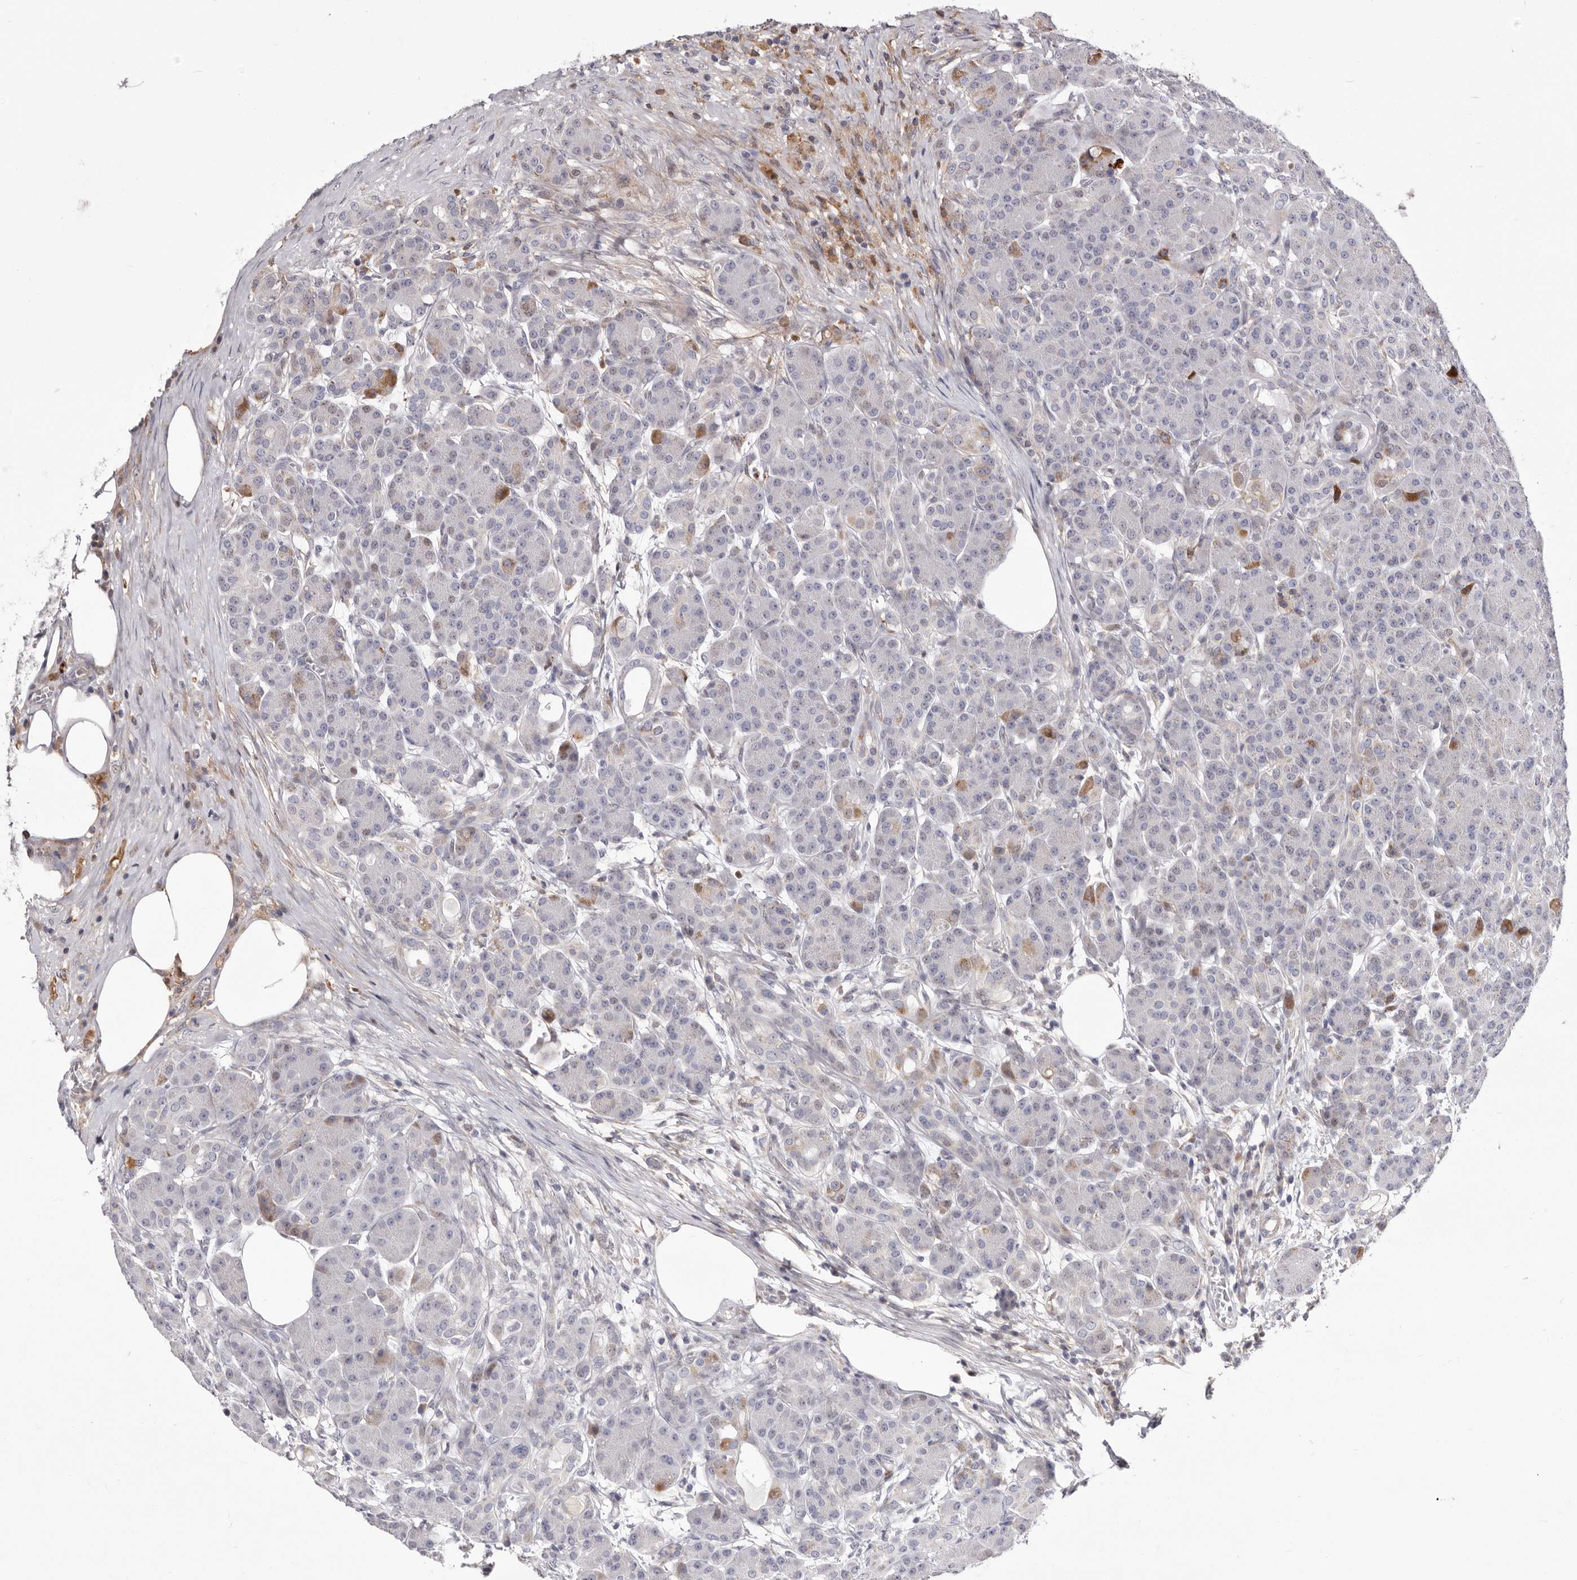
{"staining": {"intensity": "moderate", "quantity": "<25%", "location": "cytoplasmic/membranous"}, "tissue": "pancreas", "cell_type": "Exocrine glandular cells", "image_type": "normal", "snomed": [{"axis": "morphology", "description": "Normal tissue, NOS"}, {"axis": "topography", "description": "Pancreas"}], "caption": "About <25% of exocrine glandular cells in normal pancreas demonstrate moderate cytoplasmic/membranous protein staining as visualized by brown immunohistochemical staining.", "gene": "NUBPL", "patient": {"sex": "male", "age": 63}}